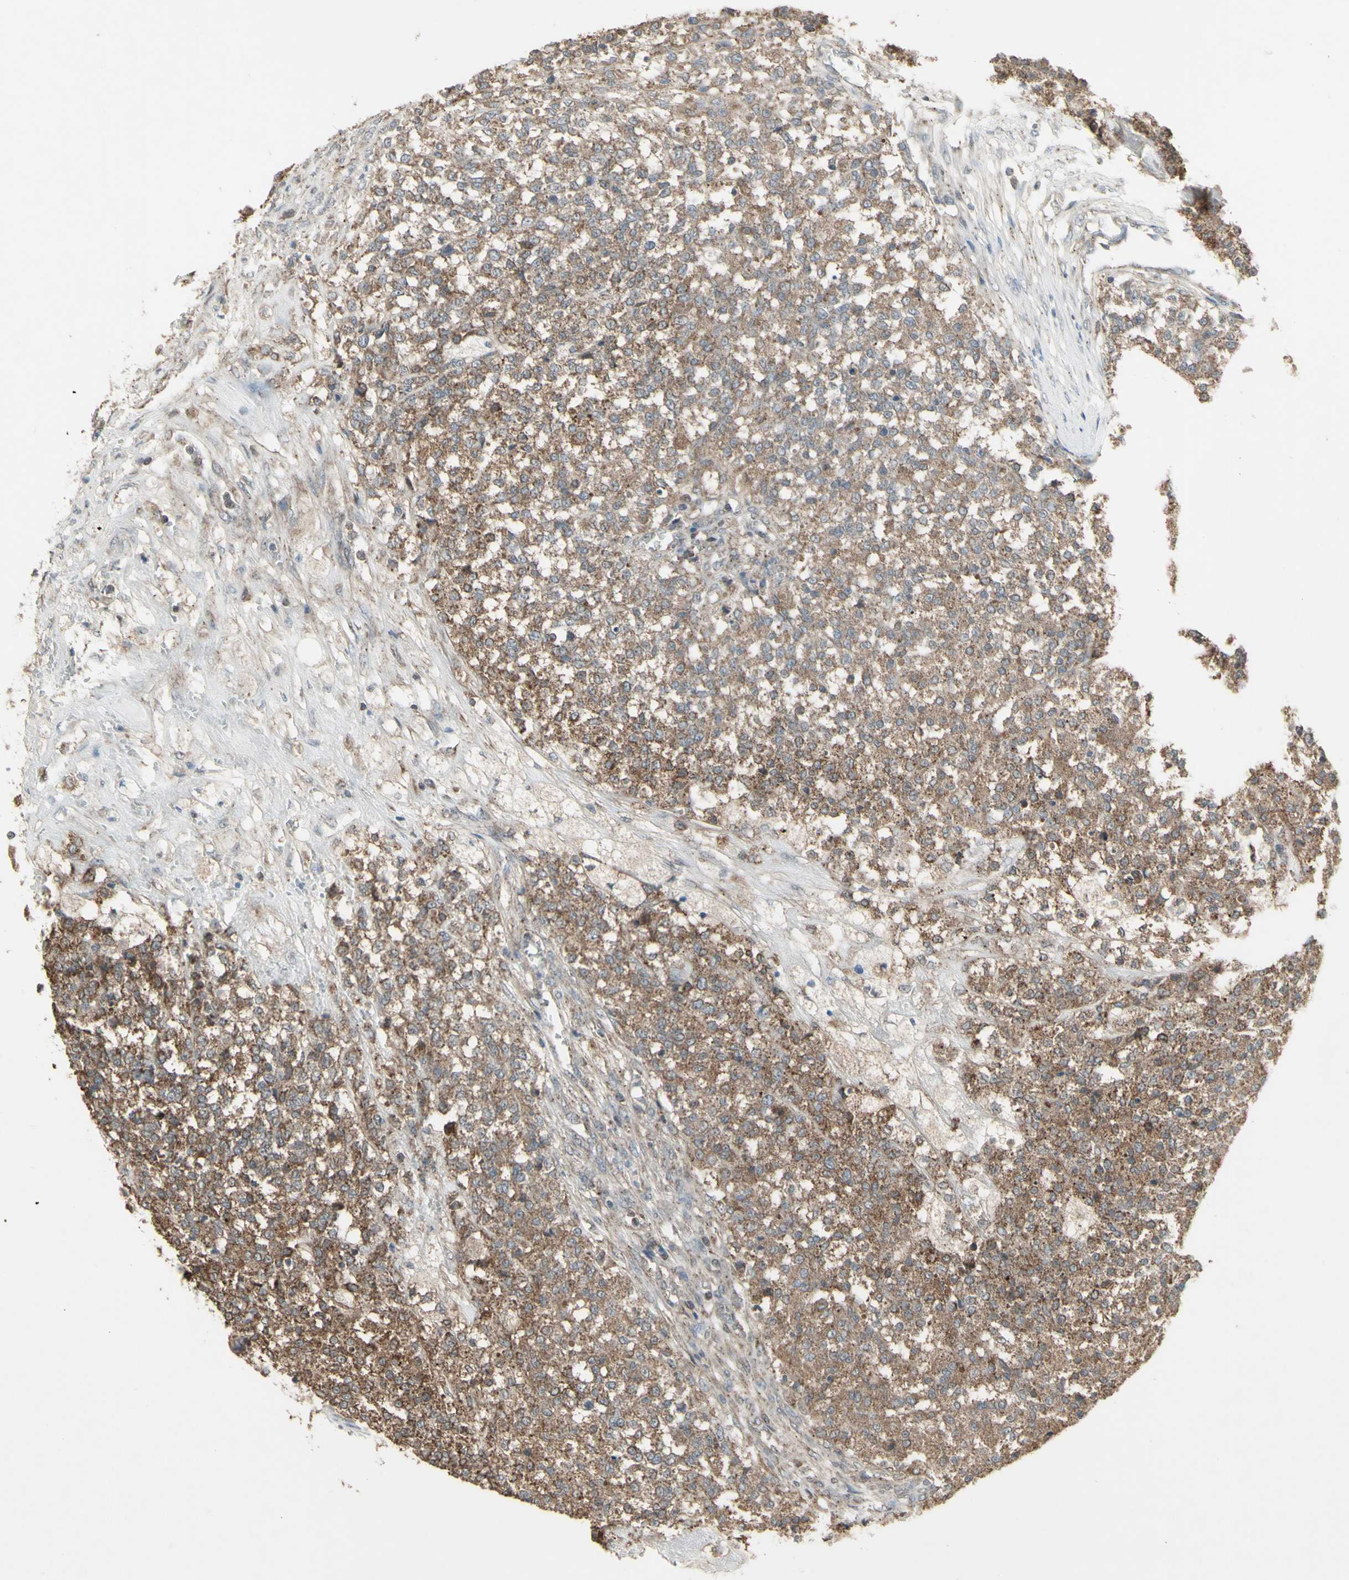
{"staining": {"intensity": "negative", "quantity": "none", "location": "none"}, "tissue": "testis cancer", "cell_type": "Tumor cells", "image_type": "cancer", "snomed": [{"axis": "morphology", "description": "Seminoma, NOS"}, {"axis": "topography", "description": "Testis"}], "caption": "Immunohistochemistry photomicrograph of testis cancer (seminoma) stained for a protein (brown), which shows no positivity in tumor cells.", "gene": "FXYD3", "patient": {"sex": "male", "age": 59}}